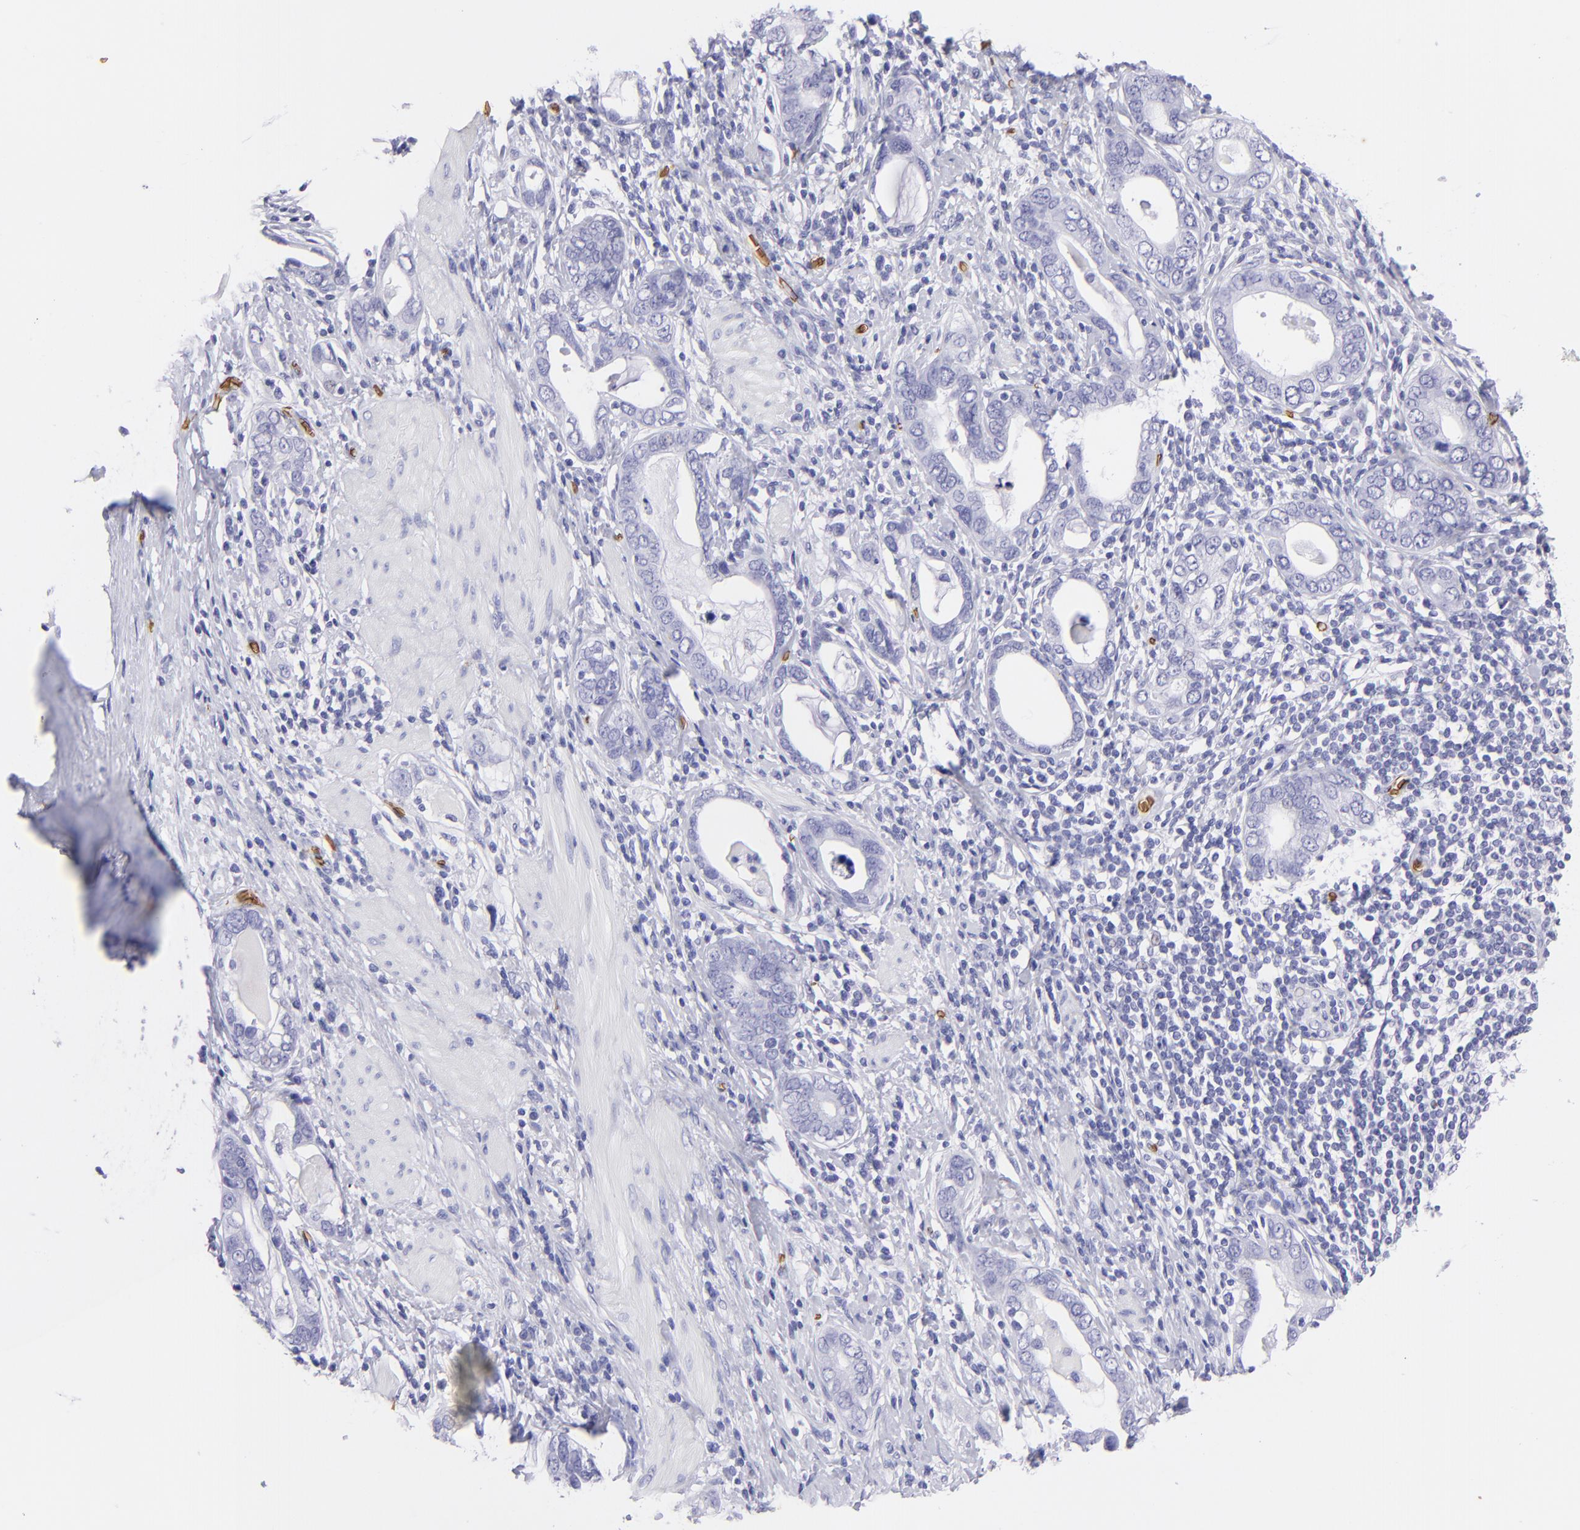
{"staining": {"intensity": "negative", "quantity": "none", "location": "none"}, "tissue": "stomach cancer", "cell_type": "Tumor cells", "image_type": "cancer", "snomed": [{"axis": "morphology", "description": "Adenocarcinoma, NOS"}, {"axis": "topography", "description": "Stomach, lower"}], "caption": "DAB (3,3'-diaminobenzidine) immunohistochemical staining of stomach adenocarcinoma shows no significant positivity in tumor cells.", "gene": "GYPA", "patient": {"sex": "female", "age": 93}}